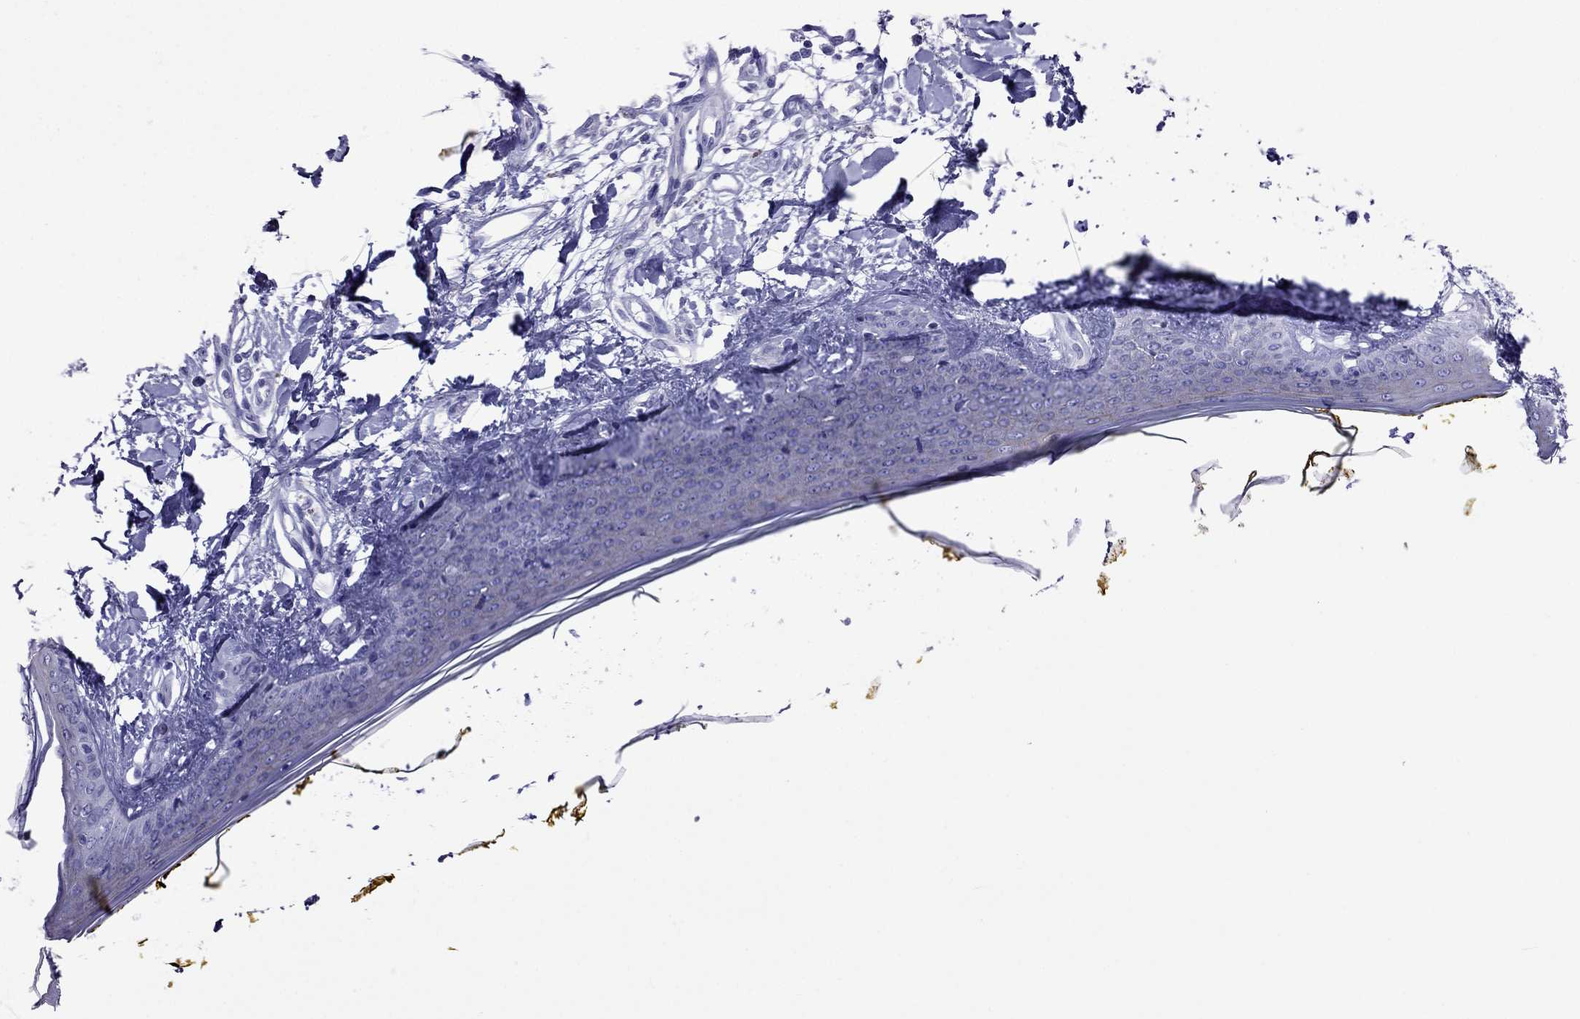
{"staining": {"intensity": "negative", "quantity": "none", "location": "none"}, "tissue": "skin", "cell_type": "Fibroblasts", "image_type": "normal", "snomed": [{"axis": "morphology", "description": "Normal tissue, NOS"}, {"axis": "topography", "description": "Skin"}], "caption": "A histopathology image of skin stained for a protein shows no brown staining in fibroblasts.", "gene": "PCDHA6", "patient": {"sex": "female", "age": 34}}